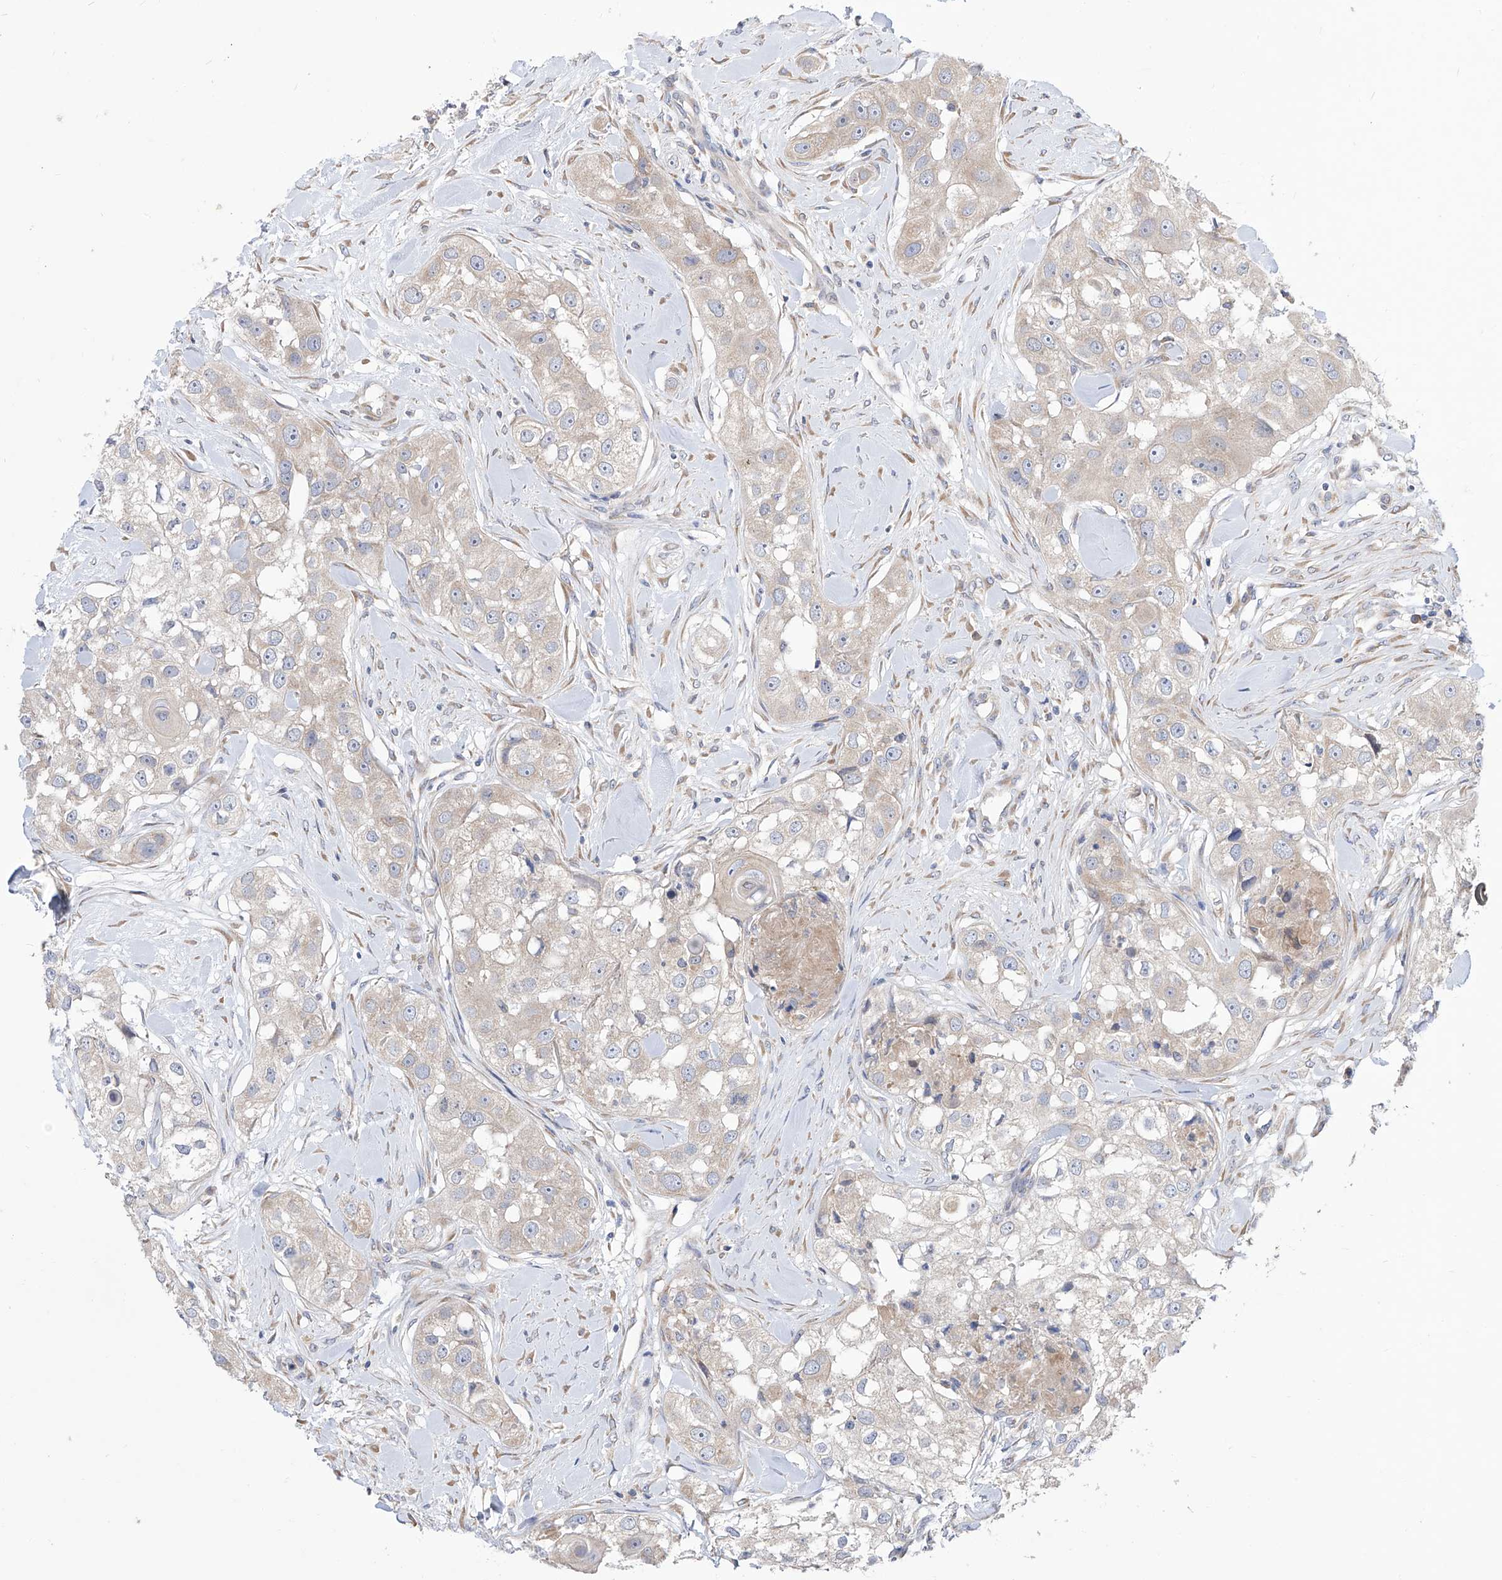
{"staining": {"intensity": "weak", "quantity": "<25%", "location": "cytoplasmic/membranous"}, "tissue": "head and neck cancer", "cell_type": "Tumor cells", "image_type": "cancer", "snomed": [{"axis": "morphology", "description": "Normal tissue, NOS"}, {"axis": "morphology", "description": "Squamous cell carcinoma, NOS"}, {"axis": "topography", "description": "Skeletal muscle"}, {"axis": "topography", "description": "Head-Neck"}], "caption": "This is a micrograph of IHC staining of head and neck squamous cell carcinoma, which shows no staining in tumor cells.", "gene": "UFL1", "patient": {"sex": "male", "age": 51}}